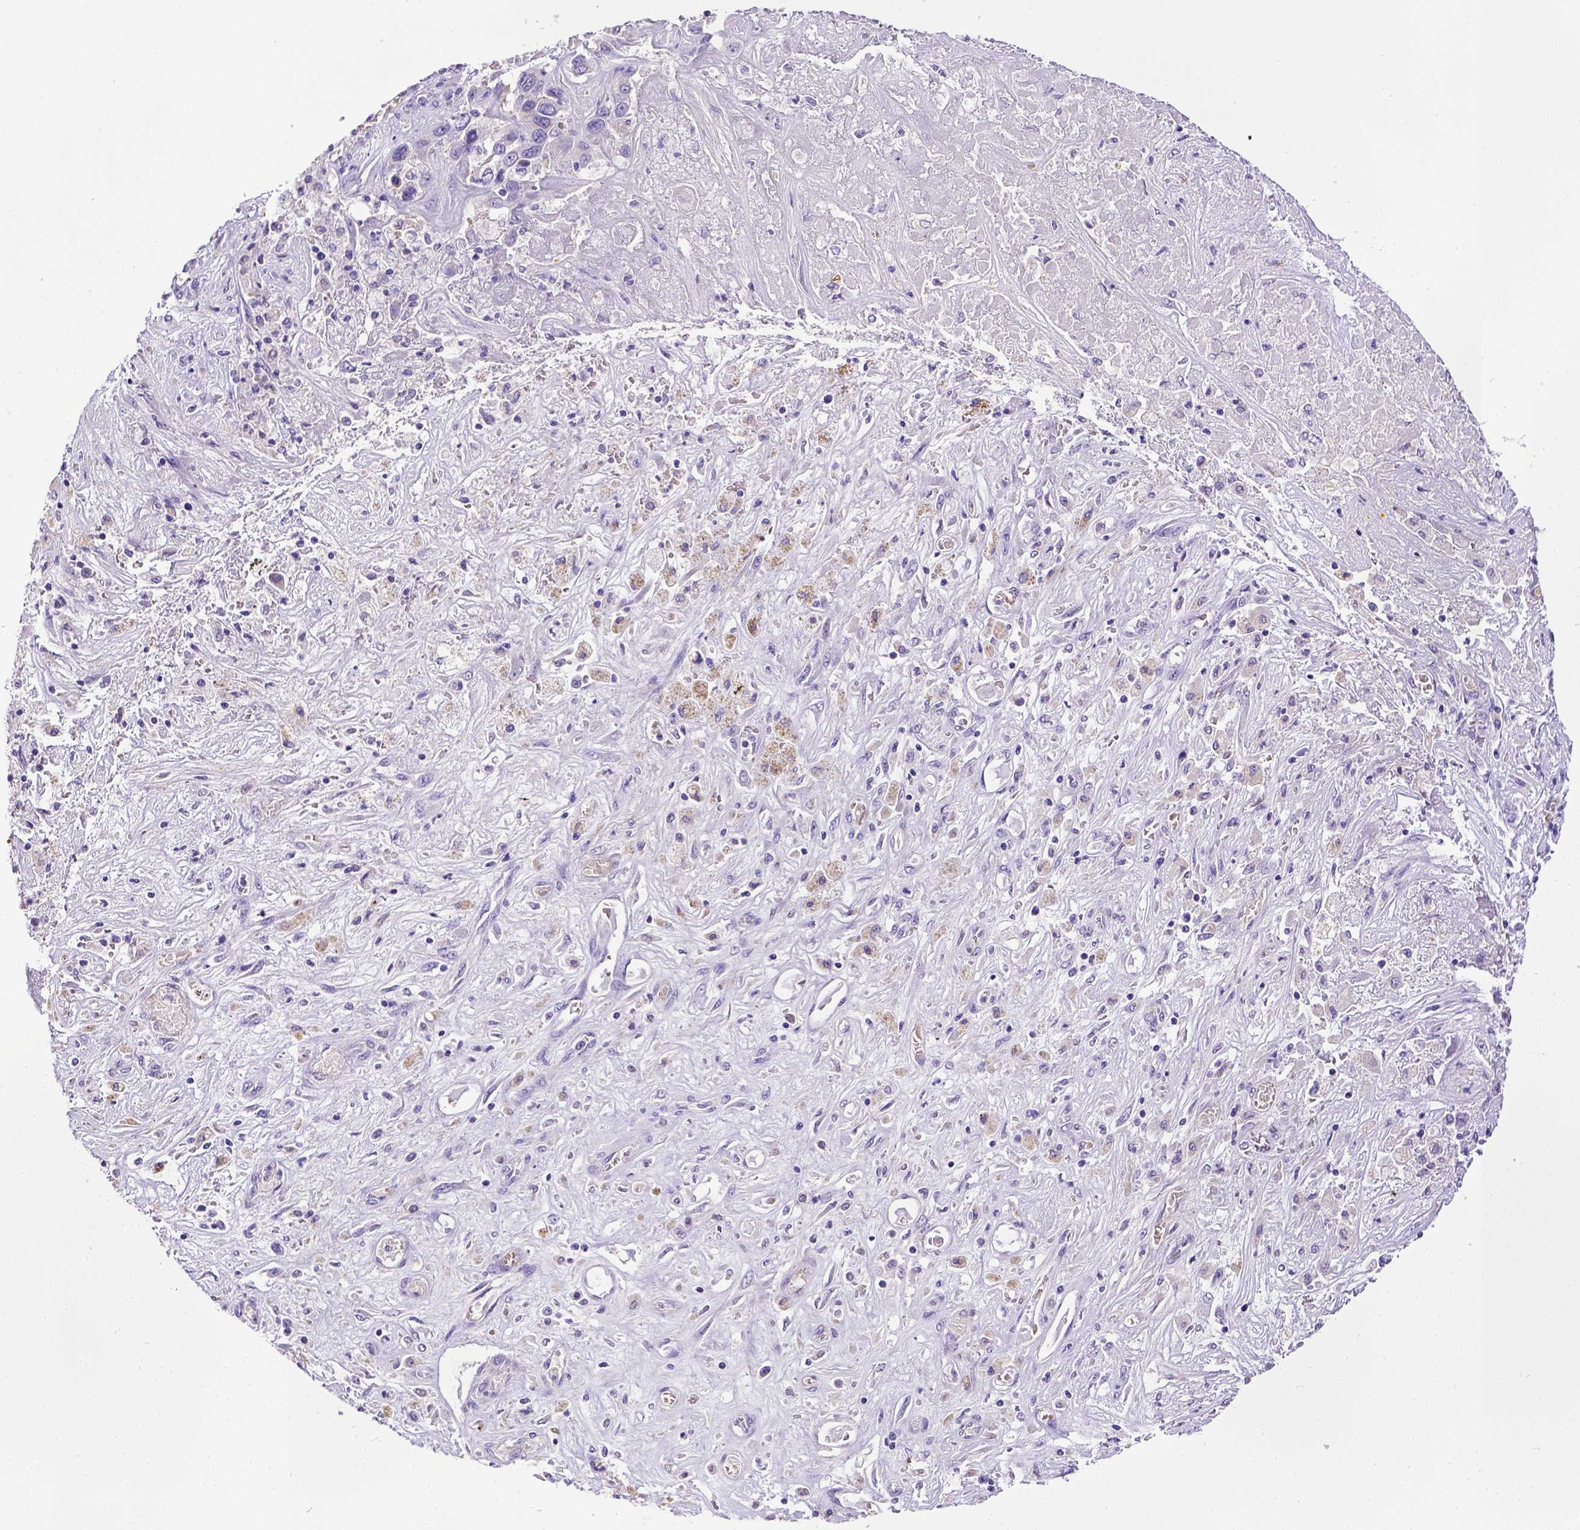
{"staining": {"intensity": "negative", "quantity": "none", "location": "none"}, "tissue": "liver cancer", "cell_type": "Tumor cells", "image_type": "cancer", "snomed": [{"axis": "morphology", "description": "Cholangiocarcinoma"}, {"axis": "topography", "description": "Liver"}], "caption": "Tumor cells show no significant protein staining in cholangiocarcinoma (liver).", "gene": "SPEF1", "patient": {"sex": "female", "age": 52}}